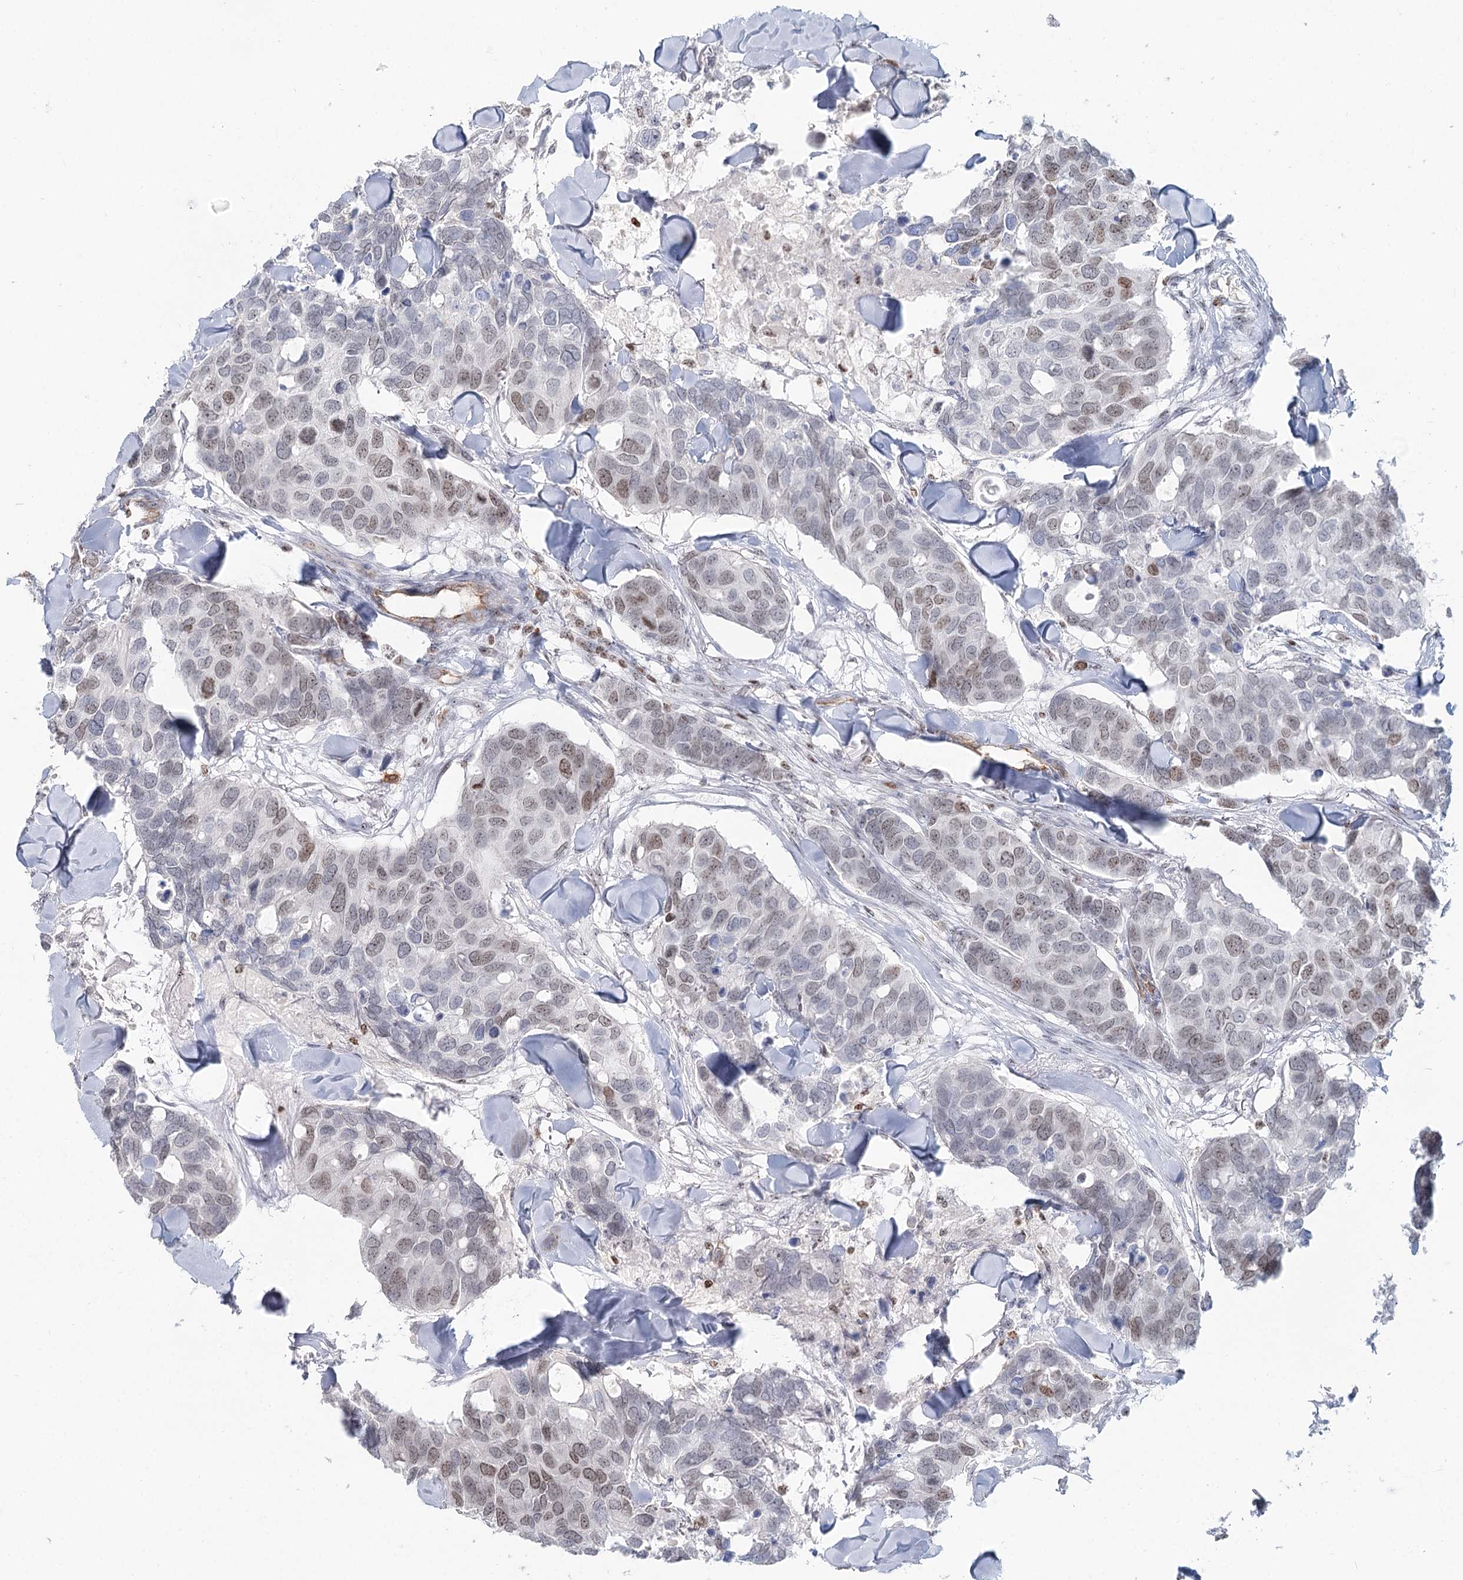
{"staining": {"intensity": "moderate", "quantity": "<25%", "location": "nuclear"}, "tissue": "breast cancer", "cell_type": "Tumor cells", "image_type": "cancer", "snomed": [{"axis": "morphology", "description": "Duct carcinoma"}, {"axis": "topography", "description": "Breast"}], "caption": "A photomicrograph showing moderate nuclear expression in about <25% of tumor cells in invasive ductal carcinoma (breast), as visualized by brown immunohistochemical staining.", "gene": "ZFYVE28", "patient": {"sex": "female", "age": 83}}